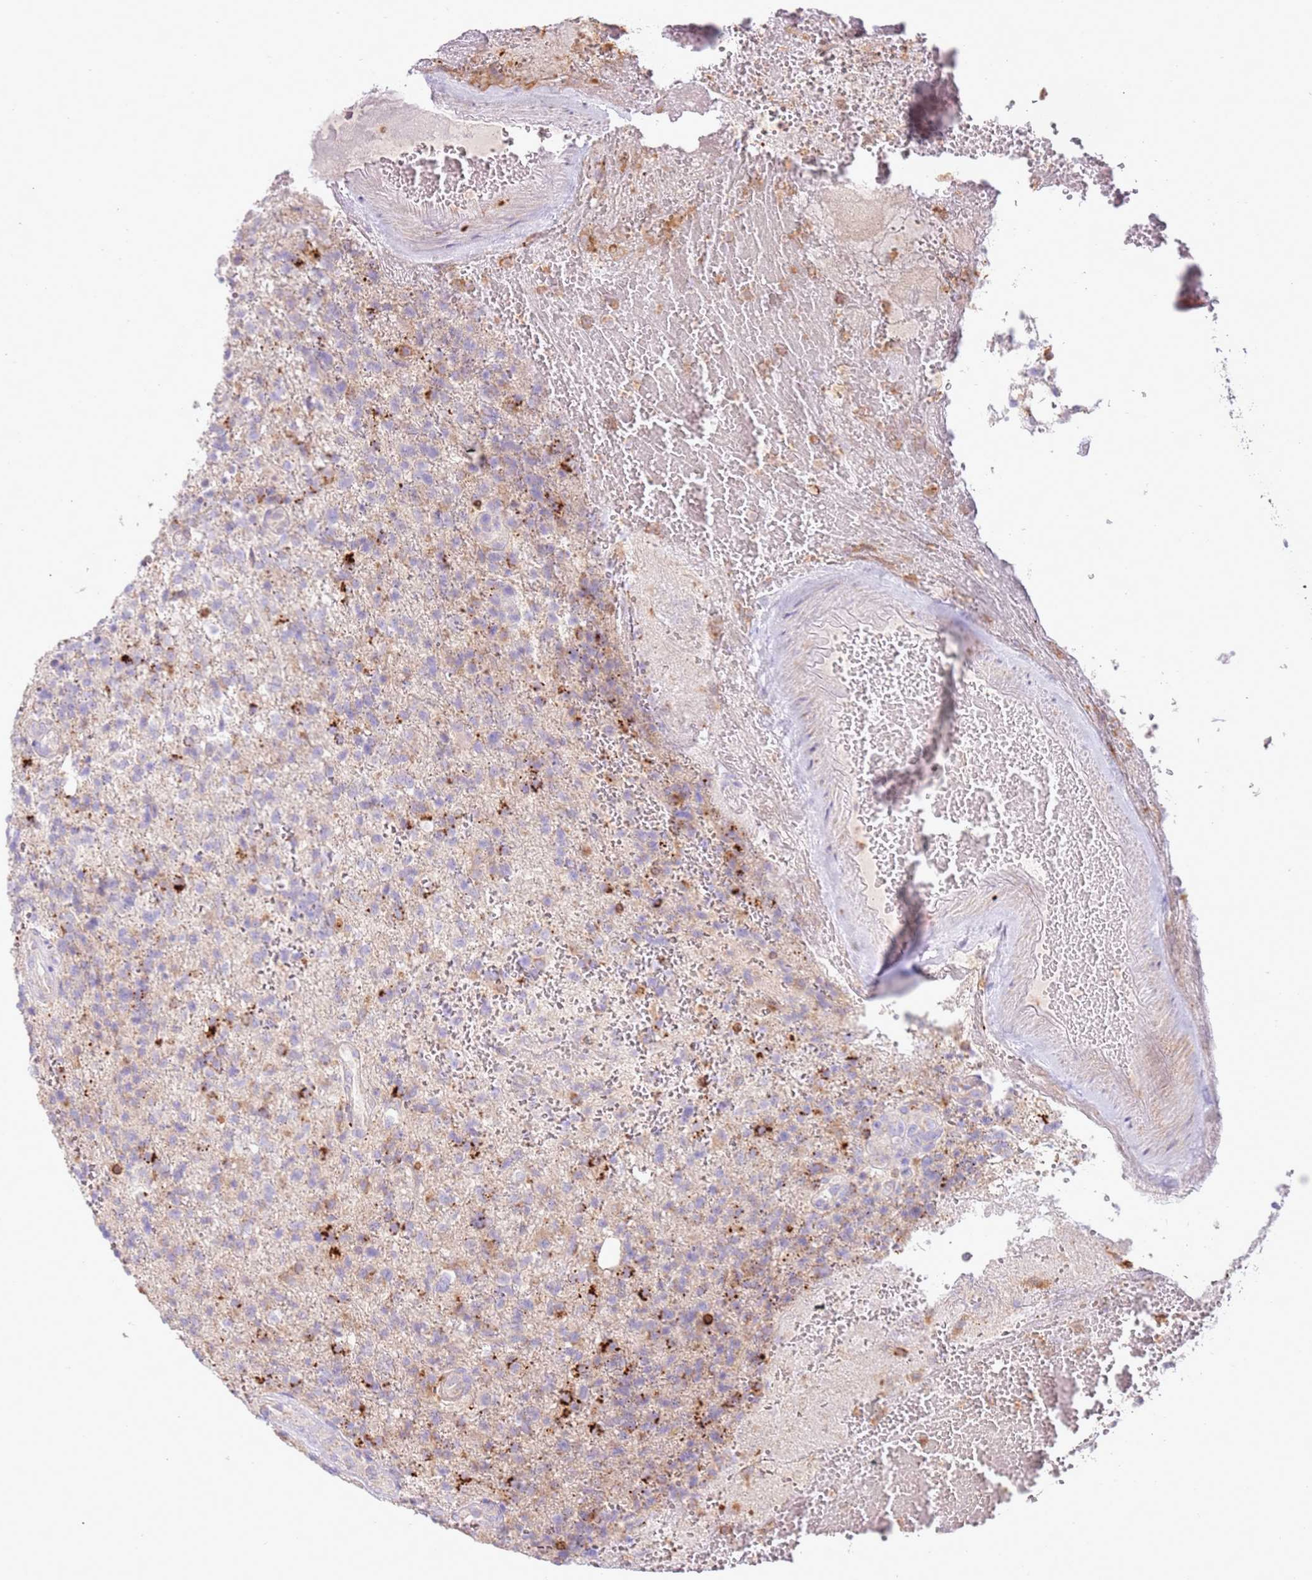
{"staining": {"intensity": "strong", "quantity": "<25%", "location": "cytoplasmic/membranous"}, "tissue": "glioma", "cell_type": "Tumor cells", "image_type": "cancer", "snomed": [{"axis": "morphology", "description": "Glioma, malignant, High grade"}, {"axis": "topography", "description": "Brain"}], "caption": "Immunohistochemistry (DAB) staining of glioma shows strong cytoplasmic/membranous protein positivity in approximately <25% of tumor cells.", "gene": "TTPAL", "patient": {"sex": "male", "age": 56}}